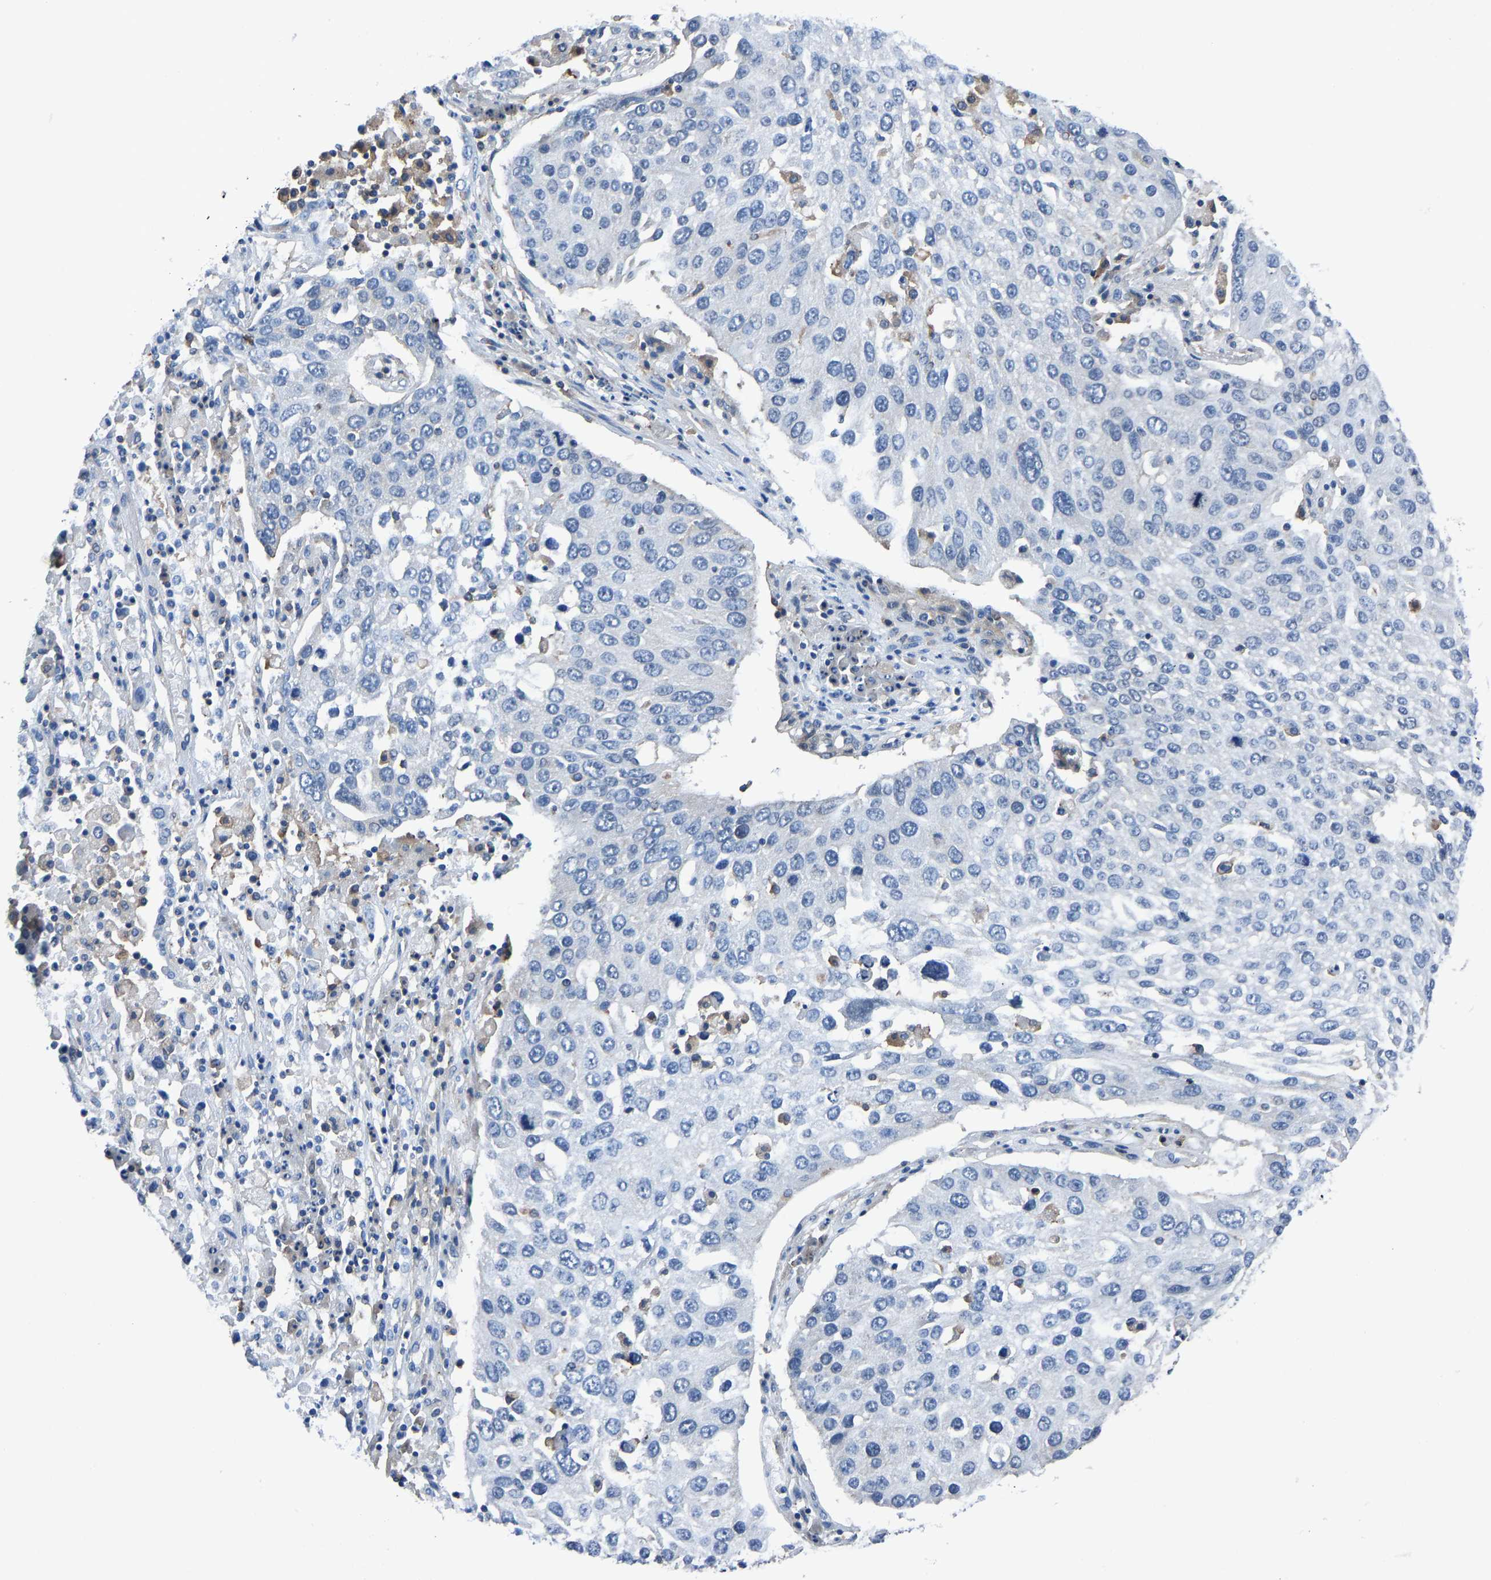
{"staining": {"intensity": "negative", "quantity": "none", "location": "none"}, "tissue": "lung cancer", "cell_type": "Tumor cells", "image_type": "cancer", "snomed": [{"axis": "morphology", "description": "Squamous cell carcinoma, NOS"}, {"axis": "topography", "description": "Lung"}], "caption": "Histopathology image shows no significant protein staining in tumor cells of squamous cell carcinoma (lung).", "gene": "PRKAR1A", "patient": {"sex": "male", "age": 65}}